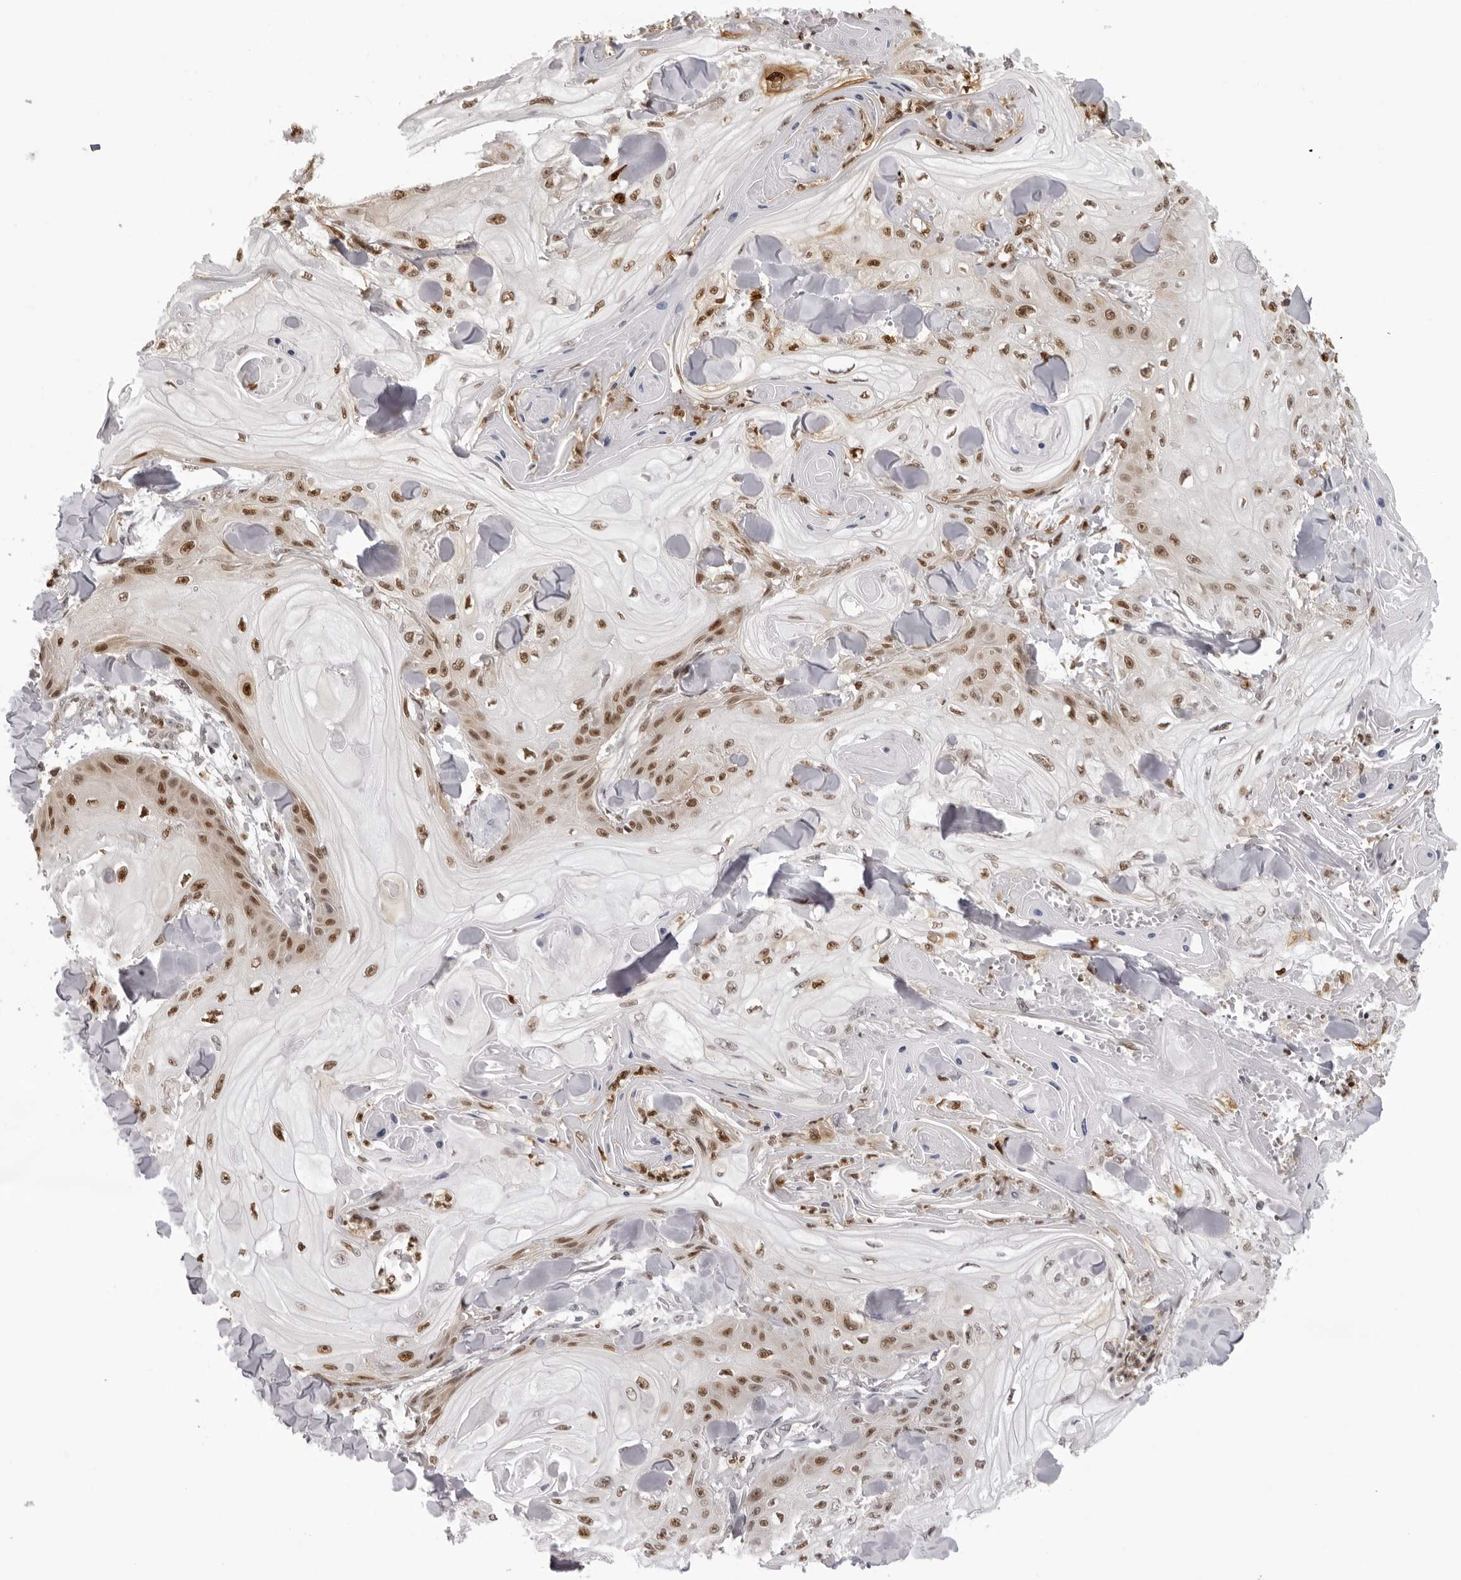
{"staining": {"intensity": "moderate", "quantity": ">75%", "location": "nuclear"}, "tissue": "skin cancer", "cell_type": "Tumor cells", "image_type": "cancer", "snomed": [{"axis": "morphology", "description": "Squamous cell carcinoma, NOS"}, {"axis": "topography", "description": "Skin"}], "caption": "Squamous cell carcinoma (skin) stained for a protein (brown) exhibits moderate nuclear positive expression in about >75% of tumor cells.", "gene": "HSPA4", "patient": {"sex": "male", "age": 74}}